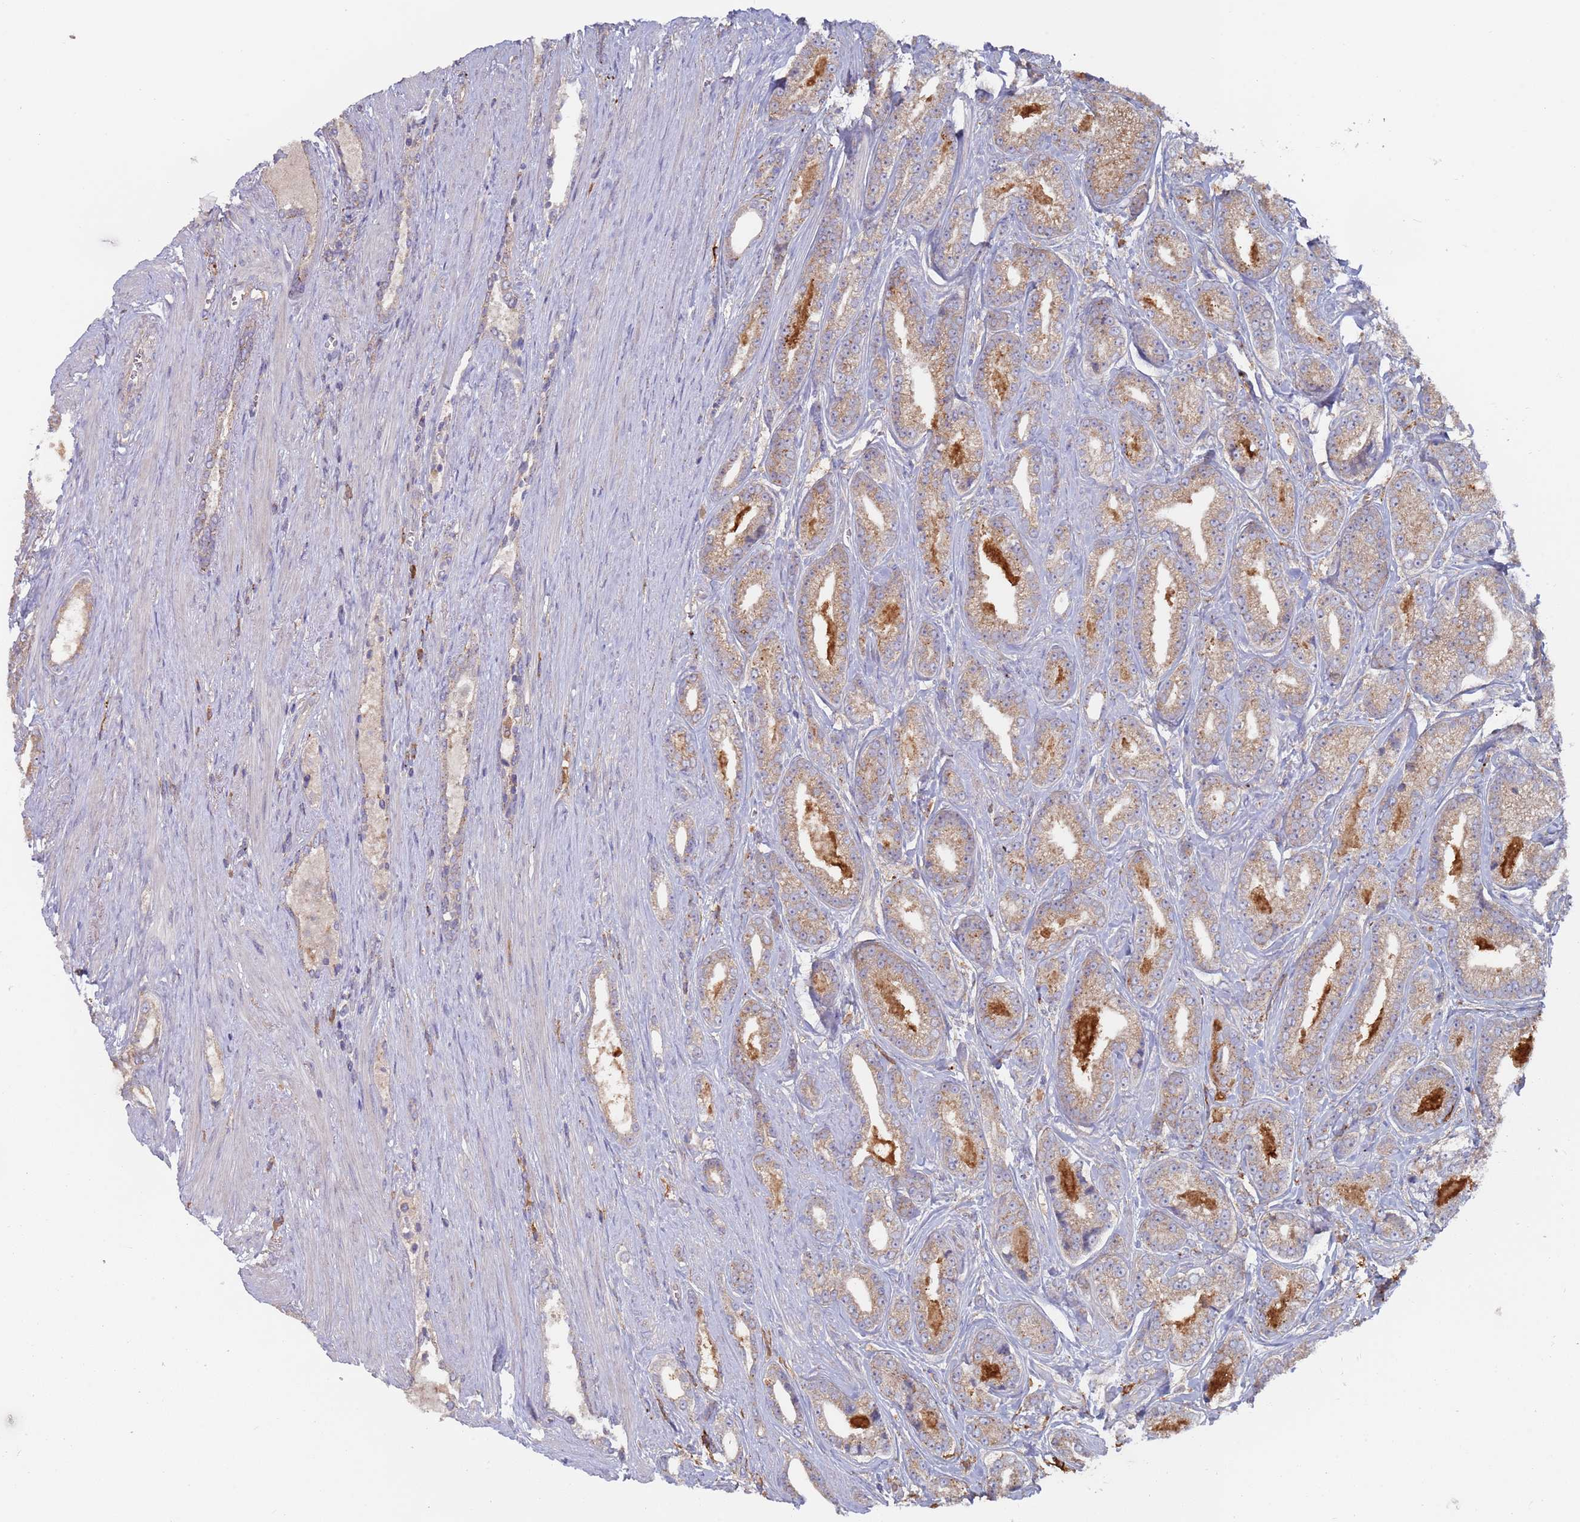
{"staining": {"intensity": "moderate", "quantity": "25%-75%", "location": "cytoplasmic/membranous"}, "tissue": "prostate cancer", "cell_type": "Tumor cells", "image_type": "cancer", "snomed": [{"axis": "morphology", "description": "Adenocarcinoma, NOS"}, {"axis": "topography", "description": "Prostate and seminal vesicle, NOS"}], "caption": "IHC micrograph of adenocarcinoma (prostate) stained for a protein (brown), which shows medium levels of moderate cytoplasmic/membranous expression in approximately 25%-75% of tumor cells.", "gene": "MALRD1", "patient": {"sex": "male", "age": 76}}